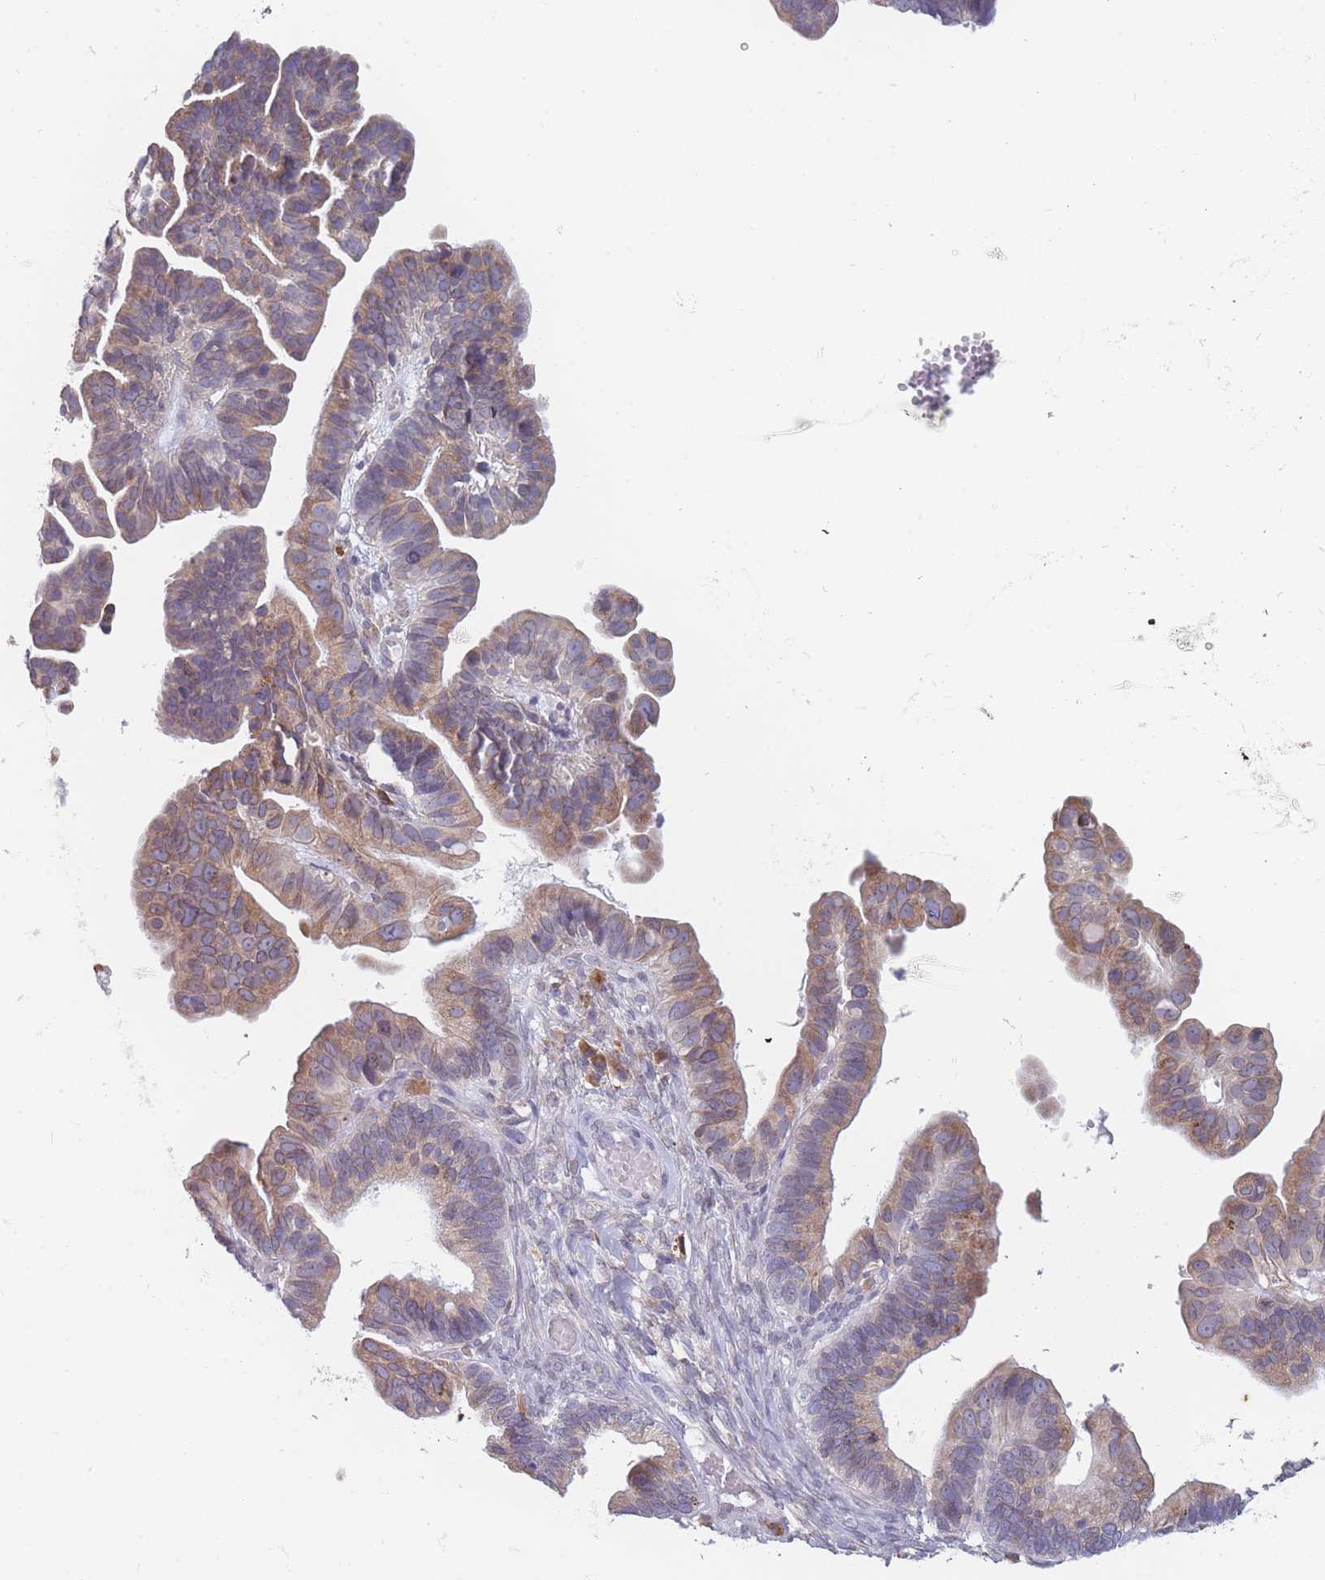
{"staining": {"intensity": "strong", "quantity": ">75%", "location": "cytoplasmic/membranous"}, "tissue": "ovarian cancer", "cell_type": "Tumor cells", "image_type": "cancer", "snomed": [{"axis": "morphology", "description": "Cystadenocarcinoma, serous, NOS"}, {"axis": "topography", "description": "Ovary"}], "caption": "IHC photomicrograph of ovarian cancer stained for a protein (brown), which demonstrates high levels of strong cytoplasmic/membranous positivity in approximately >75% of tumor cells.", "gene": "TMED10", "patient": {"sex": "female", "age": 56}}